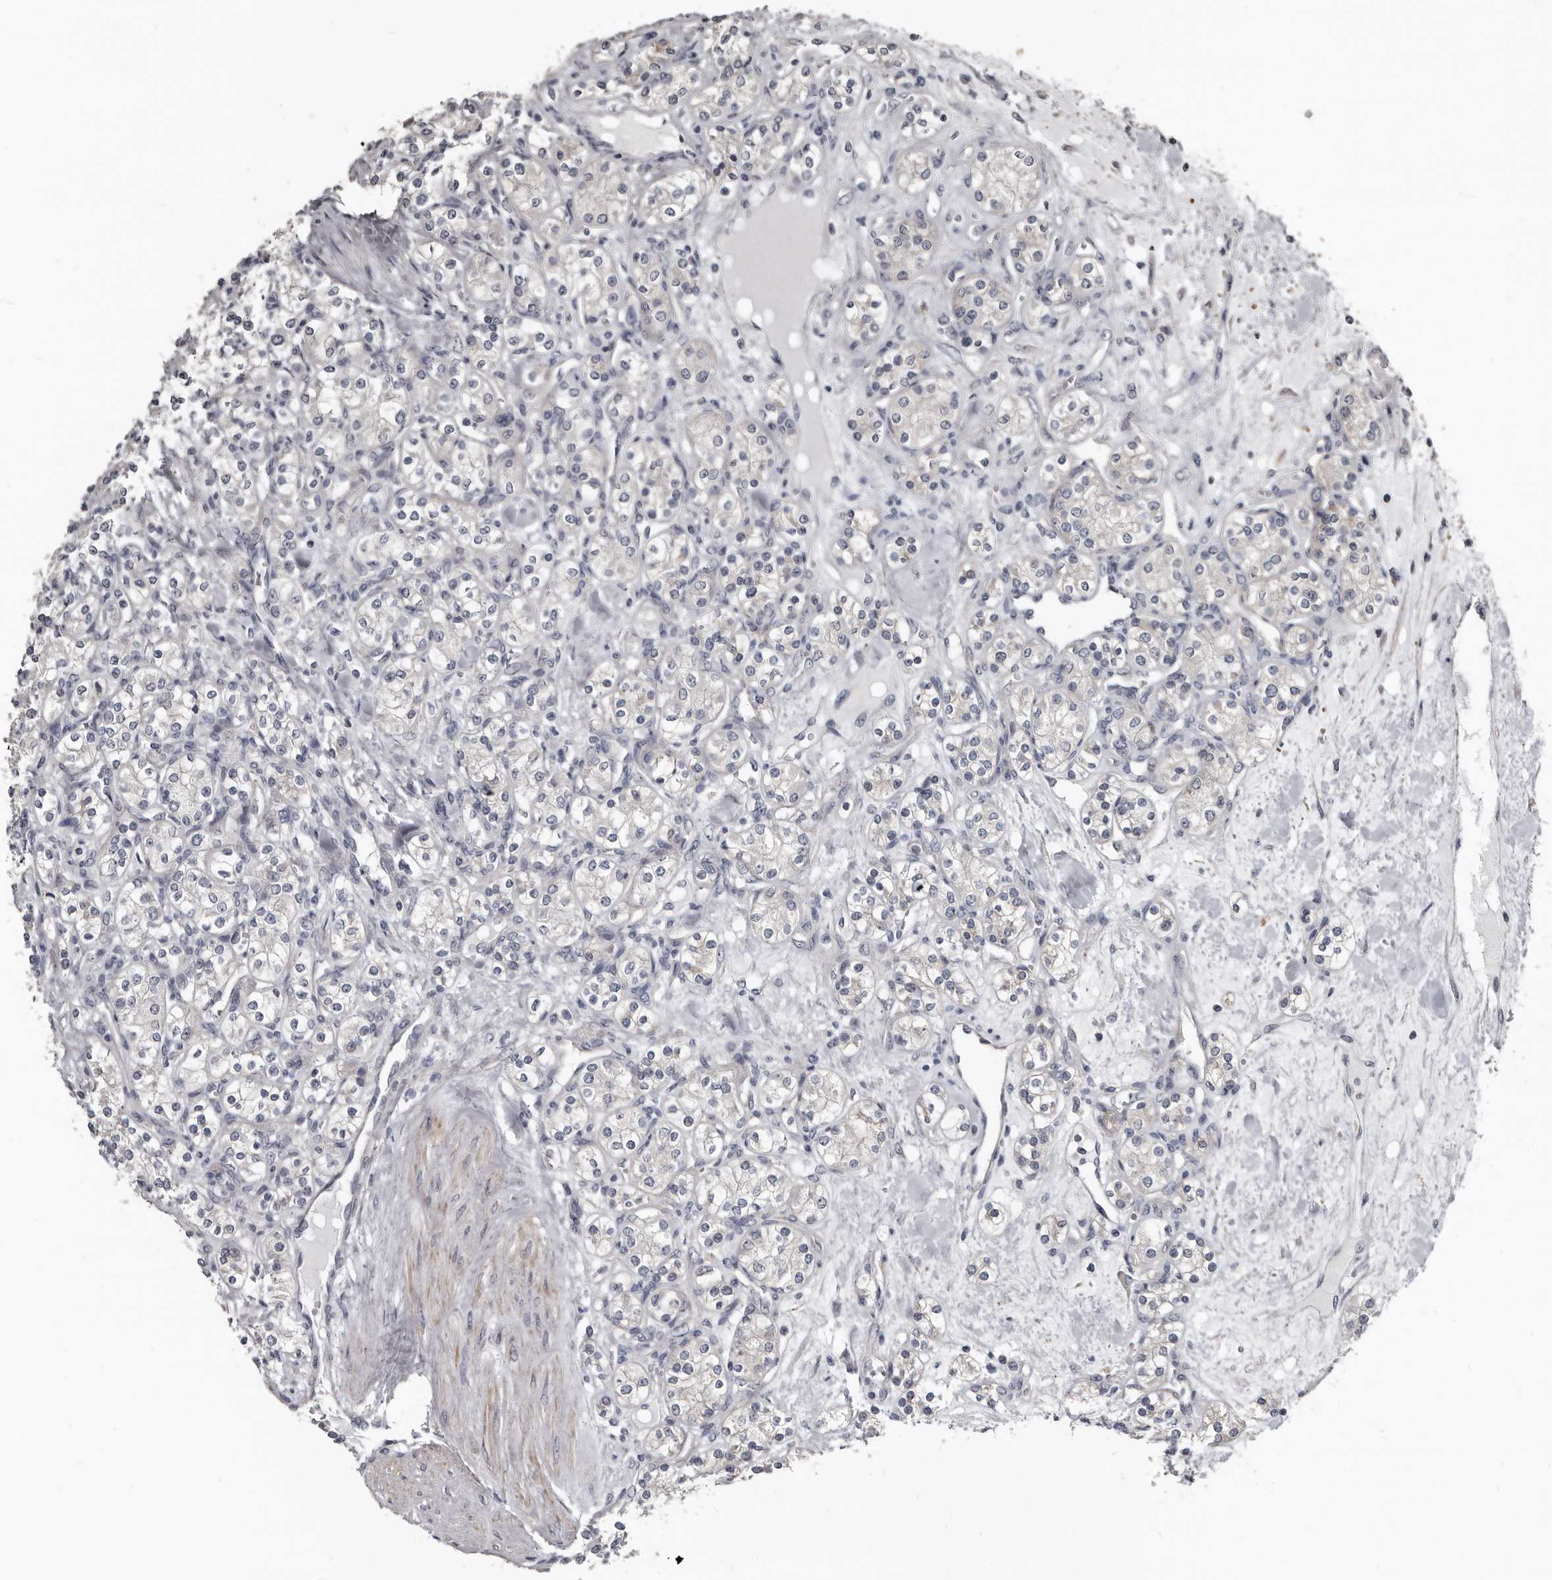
{"staining": {"intensity": "negative", "quantity": "none", "location": "none"}, "tissue": "renal cancer", "cell_type": "Tumor cells", "image_type": "cancer", "snomed": [{"axis": "morphology", "description": "Adenocarcinoma, NOS"}, {"axis": "topography", "description": "Kidney"}], "caption": "There is no significant positivity in tumor cells of renal cancer (adenocarcinoma). The staining is performed using DAB brown chromogen with nuclei counter-stained in using hematoxylin.", "gene": "DHPS", "patient": {"sex": "male", "age": 77}}